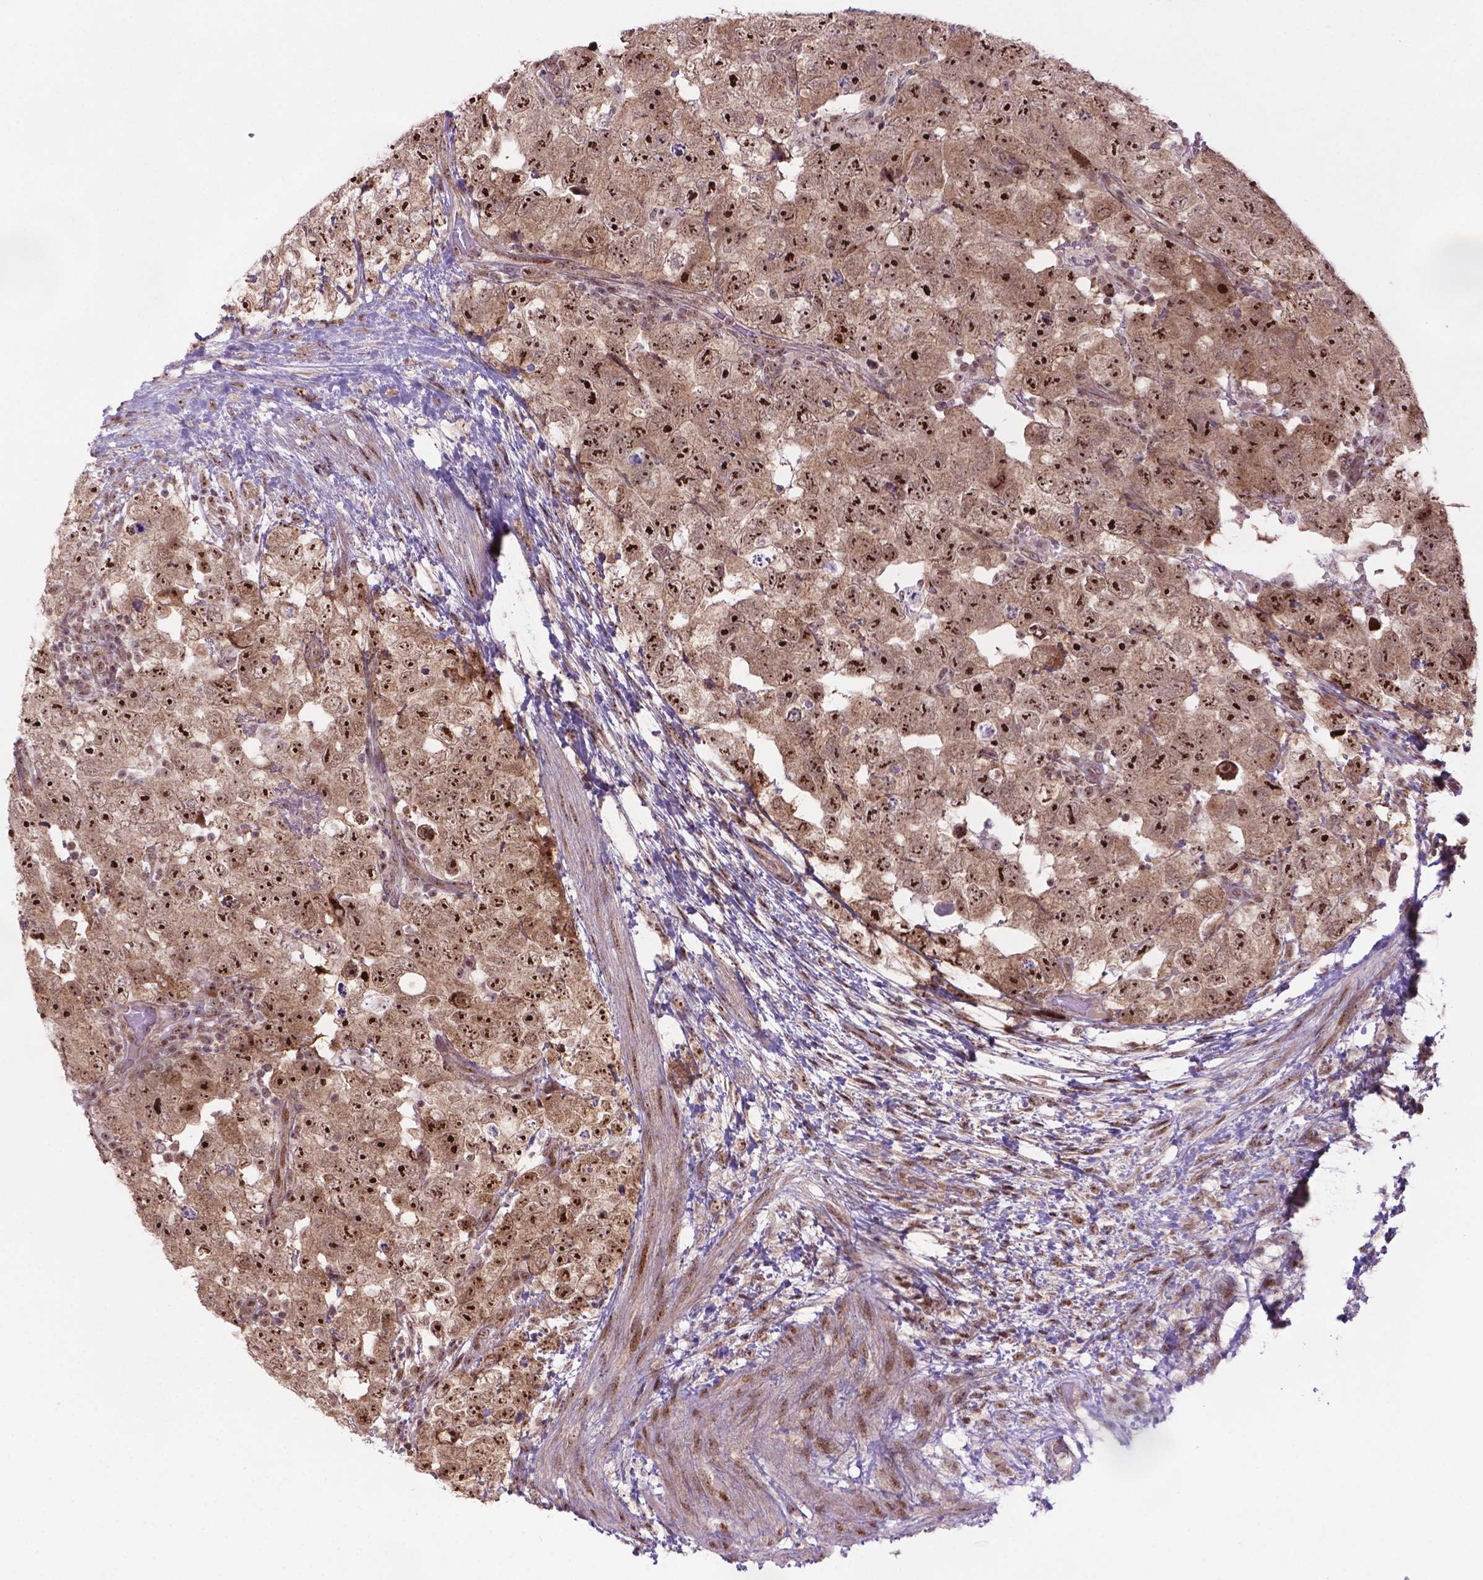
{"staining": {"intensity": "strong", "quantity": ">75%", "location": "cytoplasmic/membranous,nuclear"}, "tissue": "testis cancer", "cell_type": "Tumor cells", "image_type": "cancer", "snomed": [{"axis": "morphology", "description": "Carcinoma, Embryonal, NOS"}, {"axis": "topography", "description": "Testis"}], "caption": "Testis cancer tissue reveals strong cytoplasmic/membranous and nuclear expression in approximately >75% of tumor cells, visualized by immunohistochemistry.", "gene": "CSNK2A1", "patient": {"sex": "male", "age": 24}}